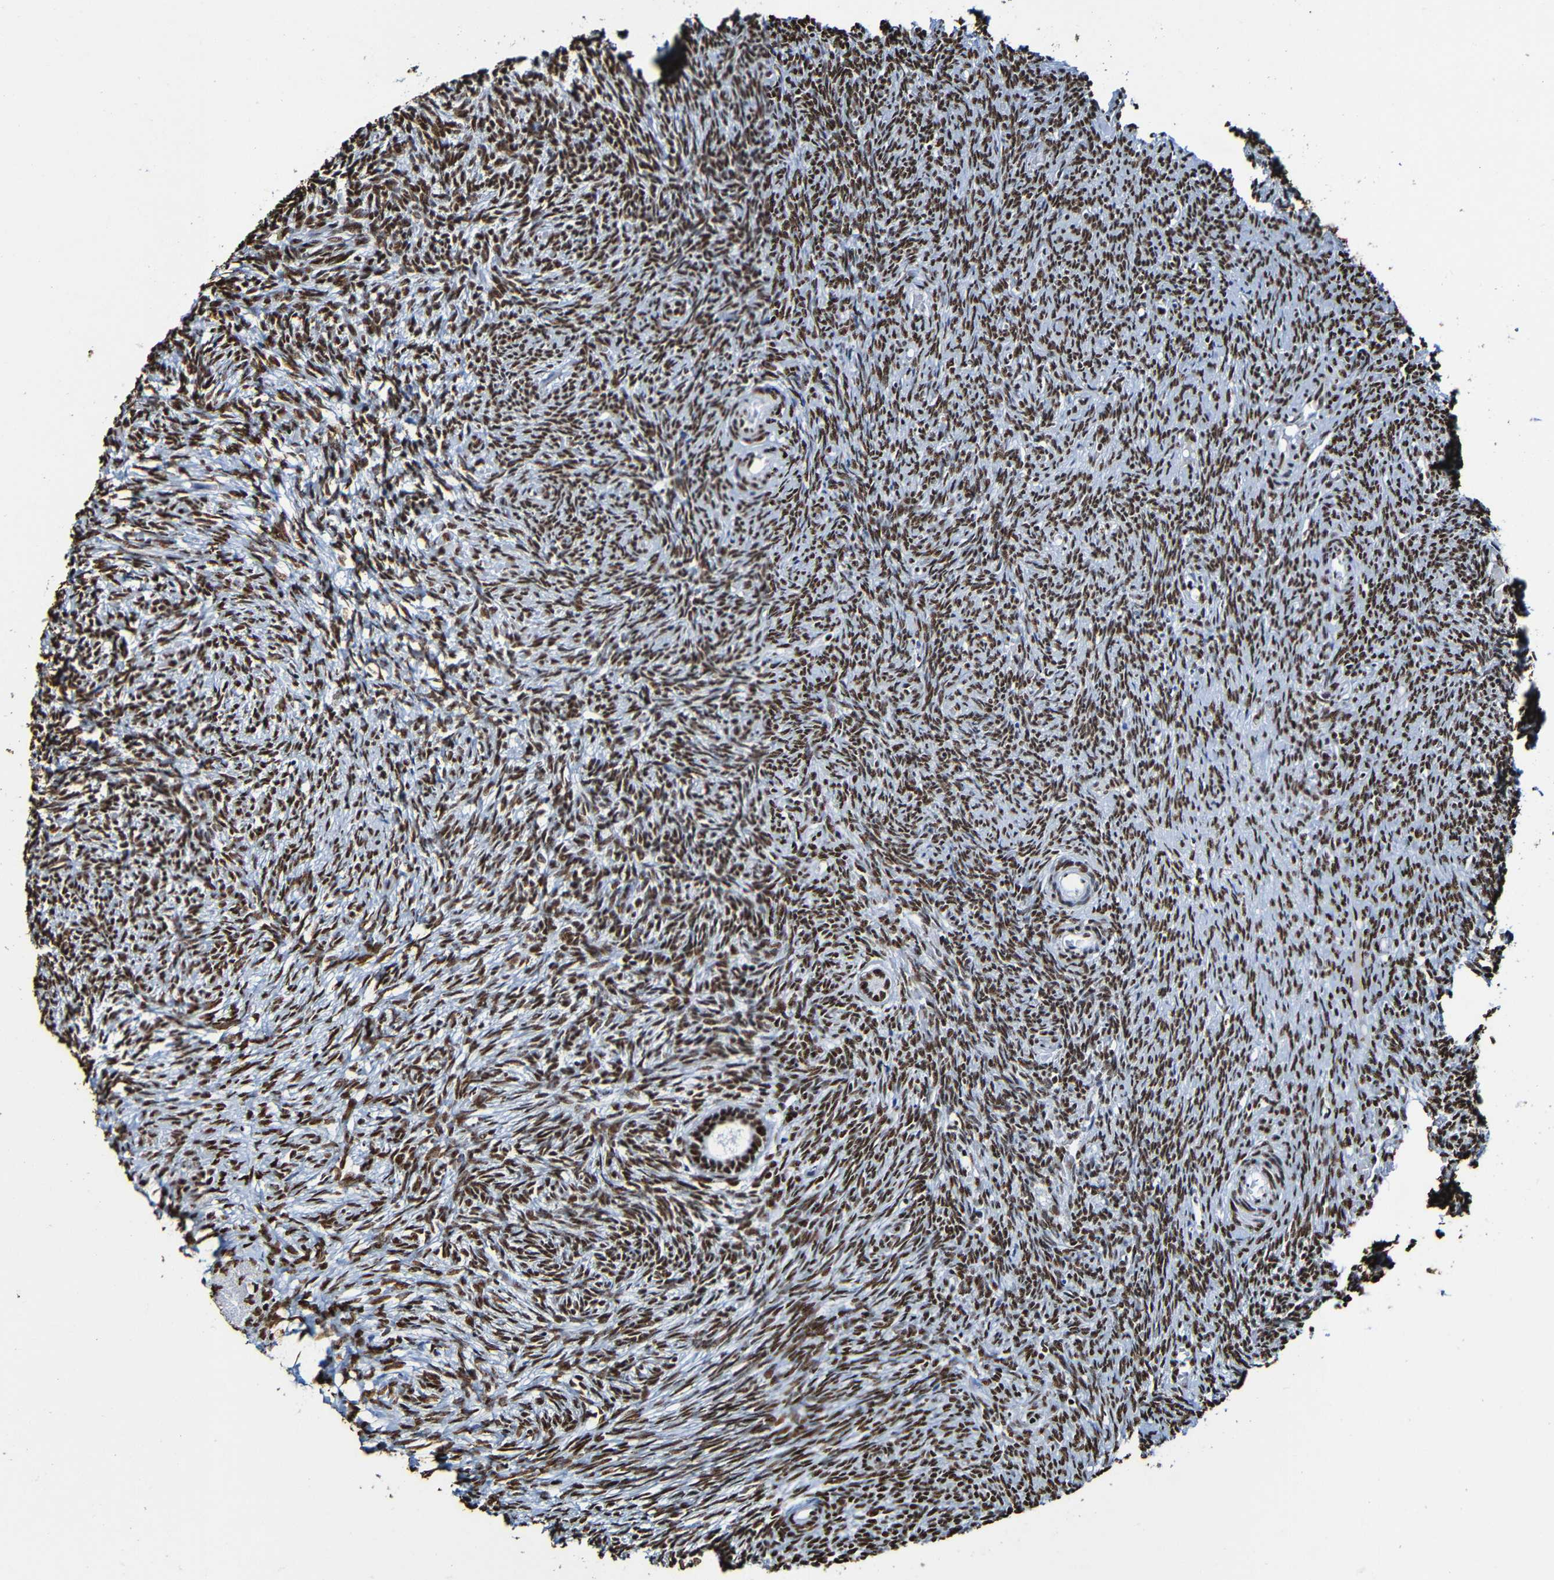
{"staining": {"intensity": "strong", "quantity": ">75%", "location": "nuclear"}, "tissue": "ovary", "cell_type": "Follicle cells", "image_type": "normal", "snomed": [{"axis": "morphology", "description": "Normal tissue, NOS"}, {"axis": "topography", "description": "Ovary"}], "caption": "High-magnification brightfield microscopy of benign ovary stained with DAB (3,3'-diaminobenzidine) (brown) and counterstained with hematoxylin (blue). follicle cells exhibit strong nuclear expression is present in about>75% of cells.", "gene": "SRSF3", "patient": {"sex": "female", "age": 41}}